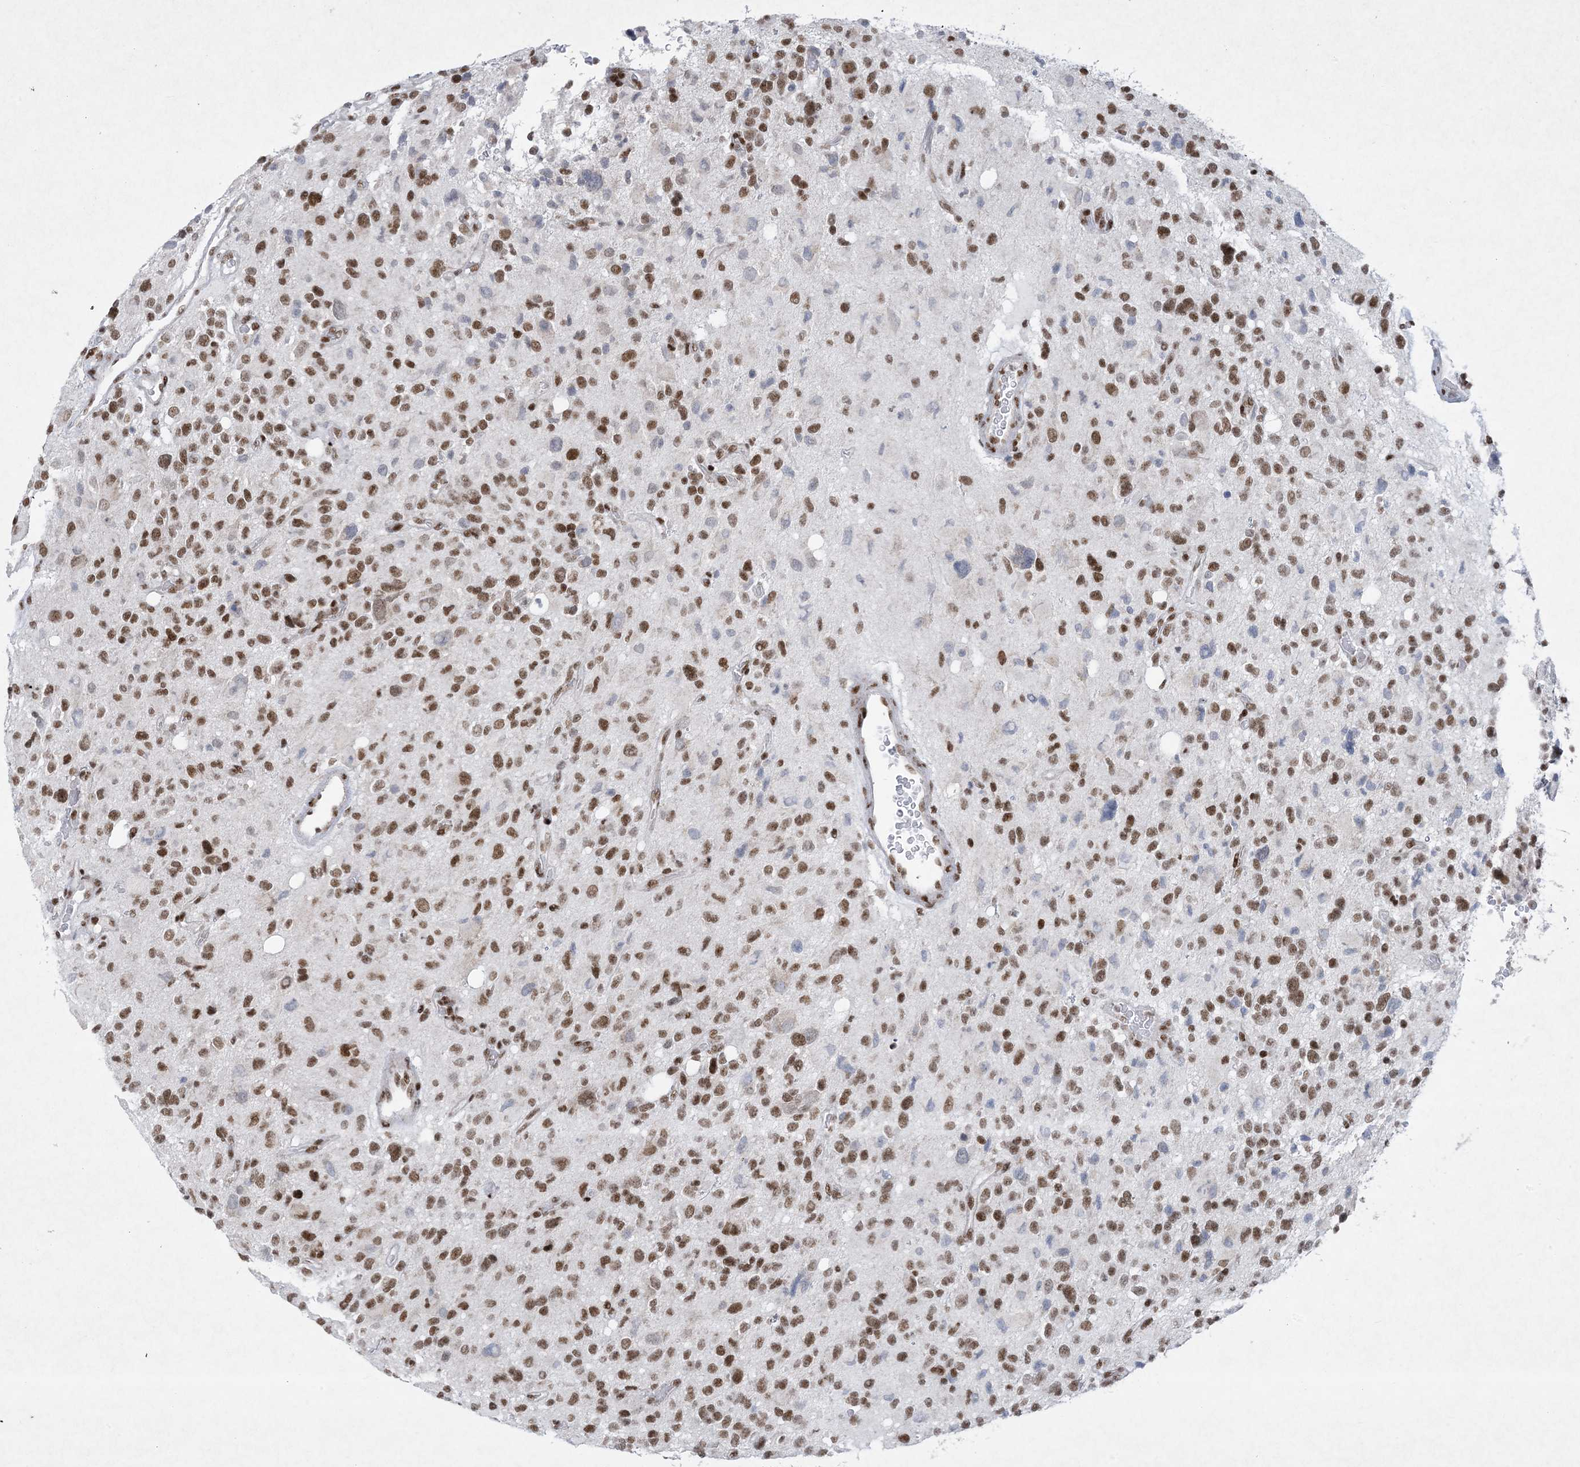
{"staining": {"intensity": "moderate", "quantity": ">75%", "location": "nuclear"}, "tissue": "glioma", "cell_type": "Tumor cells", "image_type": "cancer", "snomed": [{"axis": "morphology", "description": "Glioma, malignant, High grade"}, {"axis": "topography", "description": "Brain"}], "caption": "This is a micrograph of immunohistochemistry (IHC) staining of malignant glioma (high-grade), which shows moderate staining in the nuclear of tumor cells.", "gene": "PKNOX2", "patient": {"sex": "male", "age": 48}}